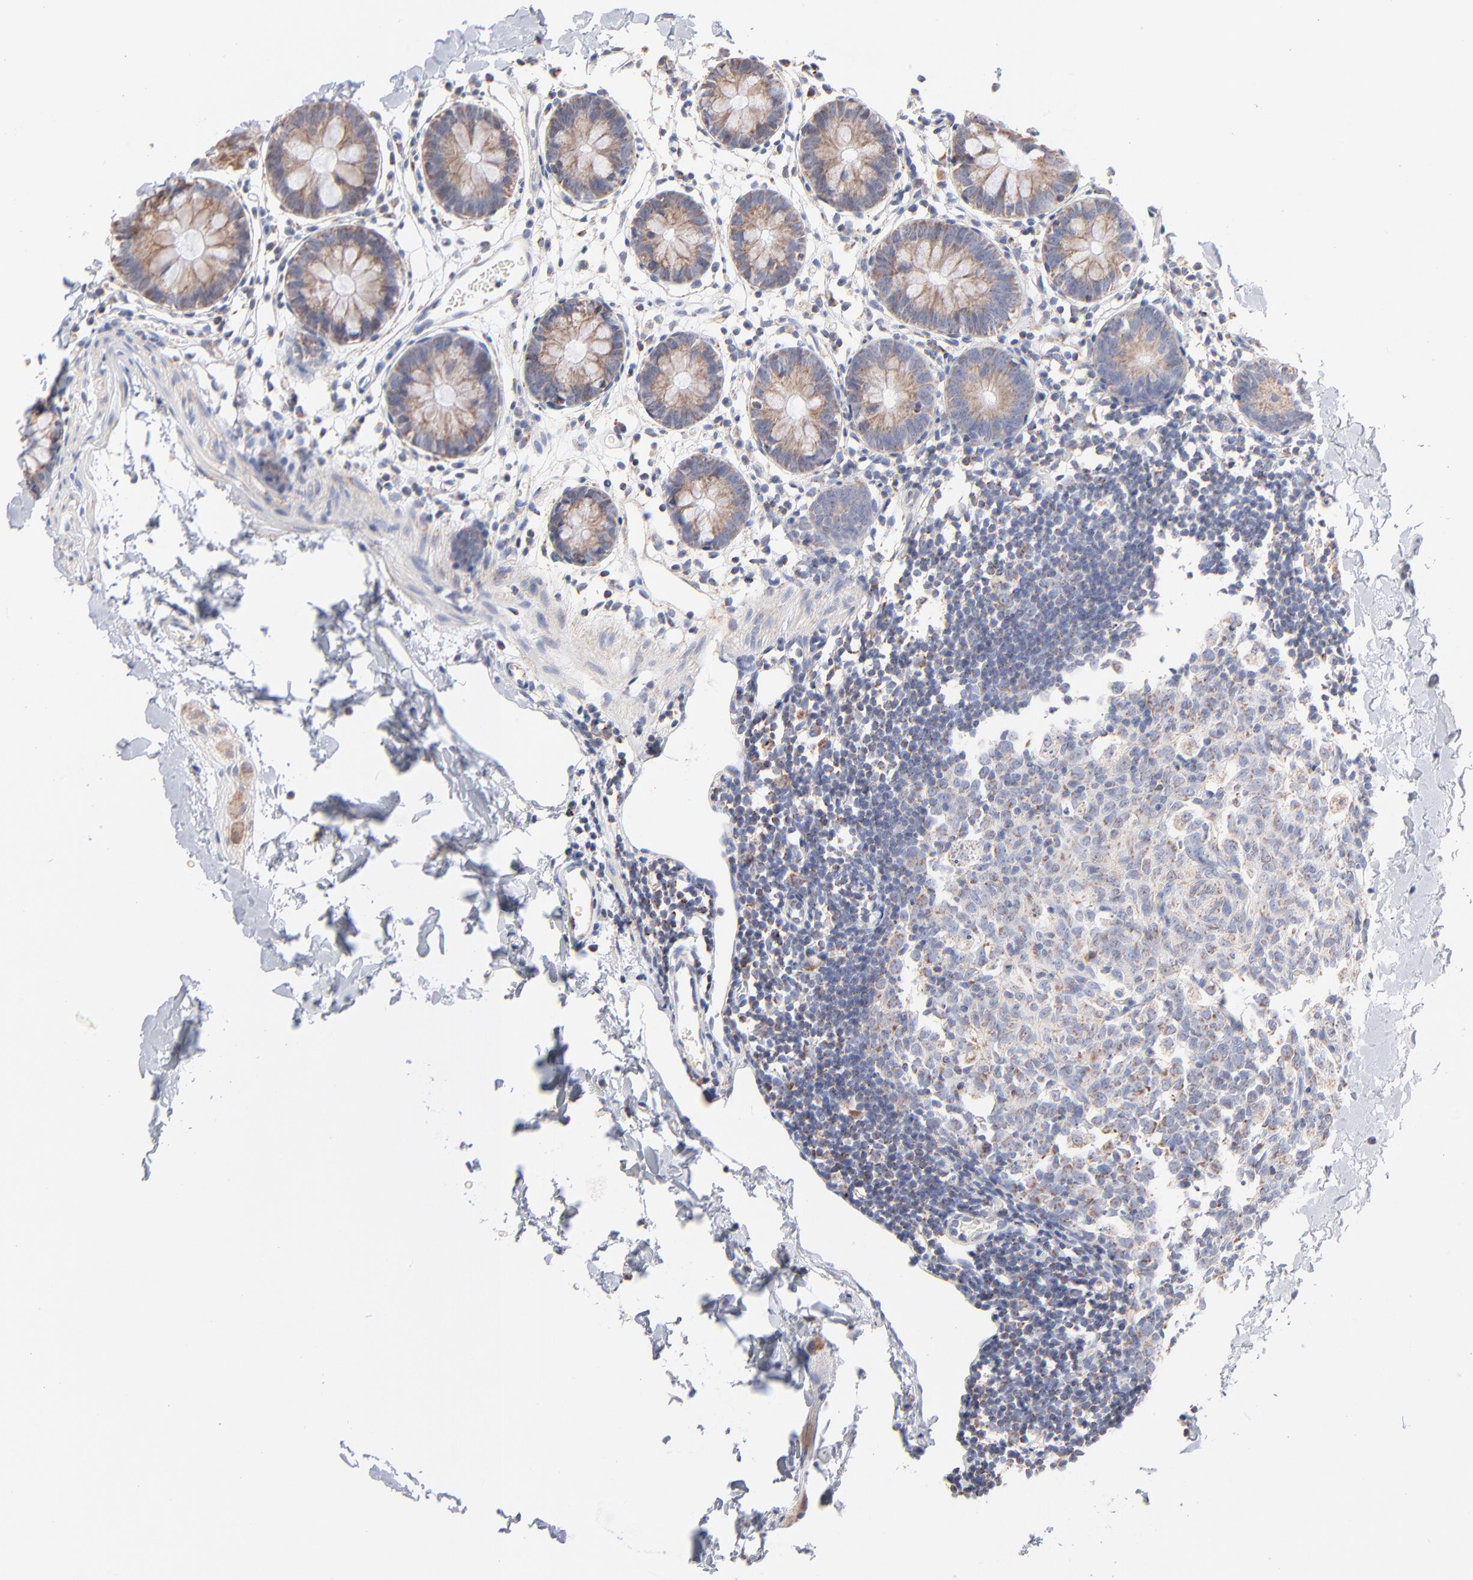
{"staining": {"intensity": "negative", "quantity": "none", "location": "none"}, "tissue": "colon", "cell_type": "Endothelial cells", "image_type": "normal", "snomed": [{"axis": "morphology", "description": "Normal tissue, NOS"}, {"axis": "topography", "description": "Colon"}], "caption": "Colon was stained to show a protein in brown. There is no significant expression in endothelial cells. The staining was performed using DAB to visualize the protein expression in brown, while the nuclei were stained in blue with hematoxylin (Magnification: 20x).", "gene": "MRPL58", "patient": {"sex": "male", "age": 14}}